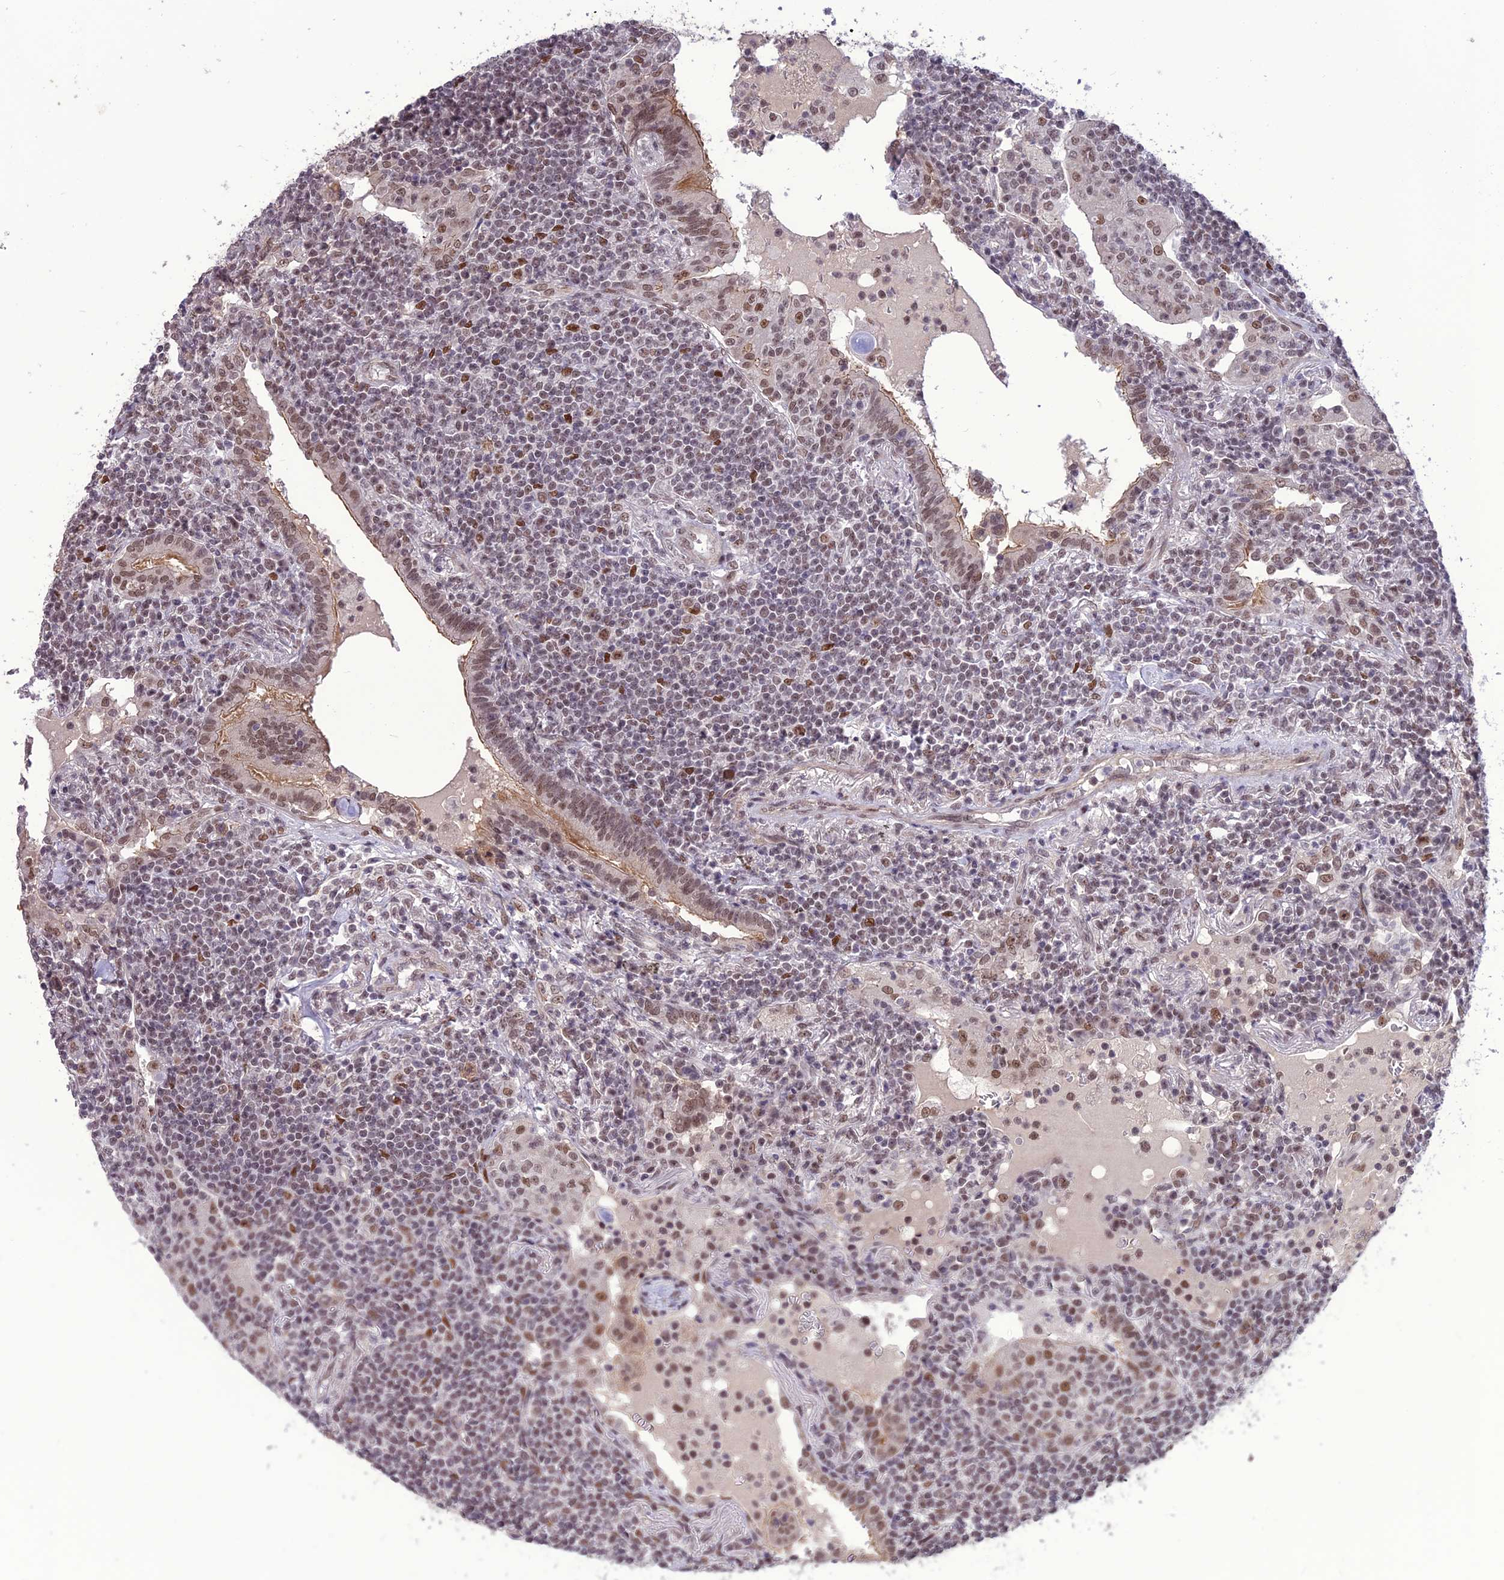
{"staining": {"intensity": "moderate", "quantity": "25%-75%", "location": "nuclear"}, "tissue": "lymphoma", "cell_type": "Tumor cells", "image_type": "cancer", "snomed": [{"axis": "morphology", "description": "Malignant lymphoma, non-Hodgkin's type, Low grade"}, {"axis": "topography", "description": "Lung"}], "caption": "Protein staining of malignant lymphoma, non-Hodgkin's type (low-grade) tissue exhibits moderate nuclear staining in approximately 25%-75% of tumor cells.", "gene": "DIS3", "patient": {"sex": "female", "age": 71}}